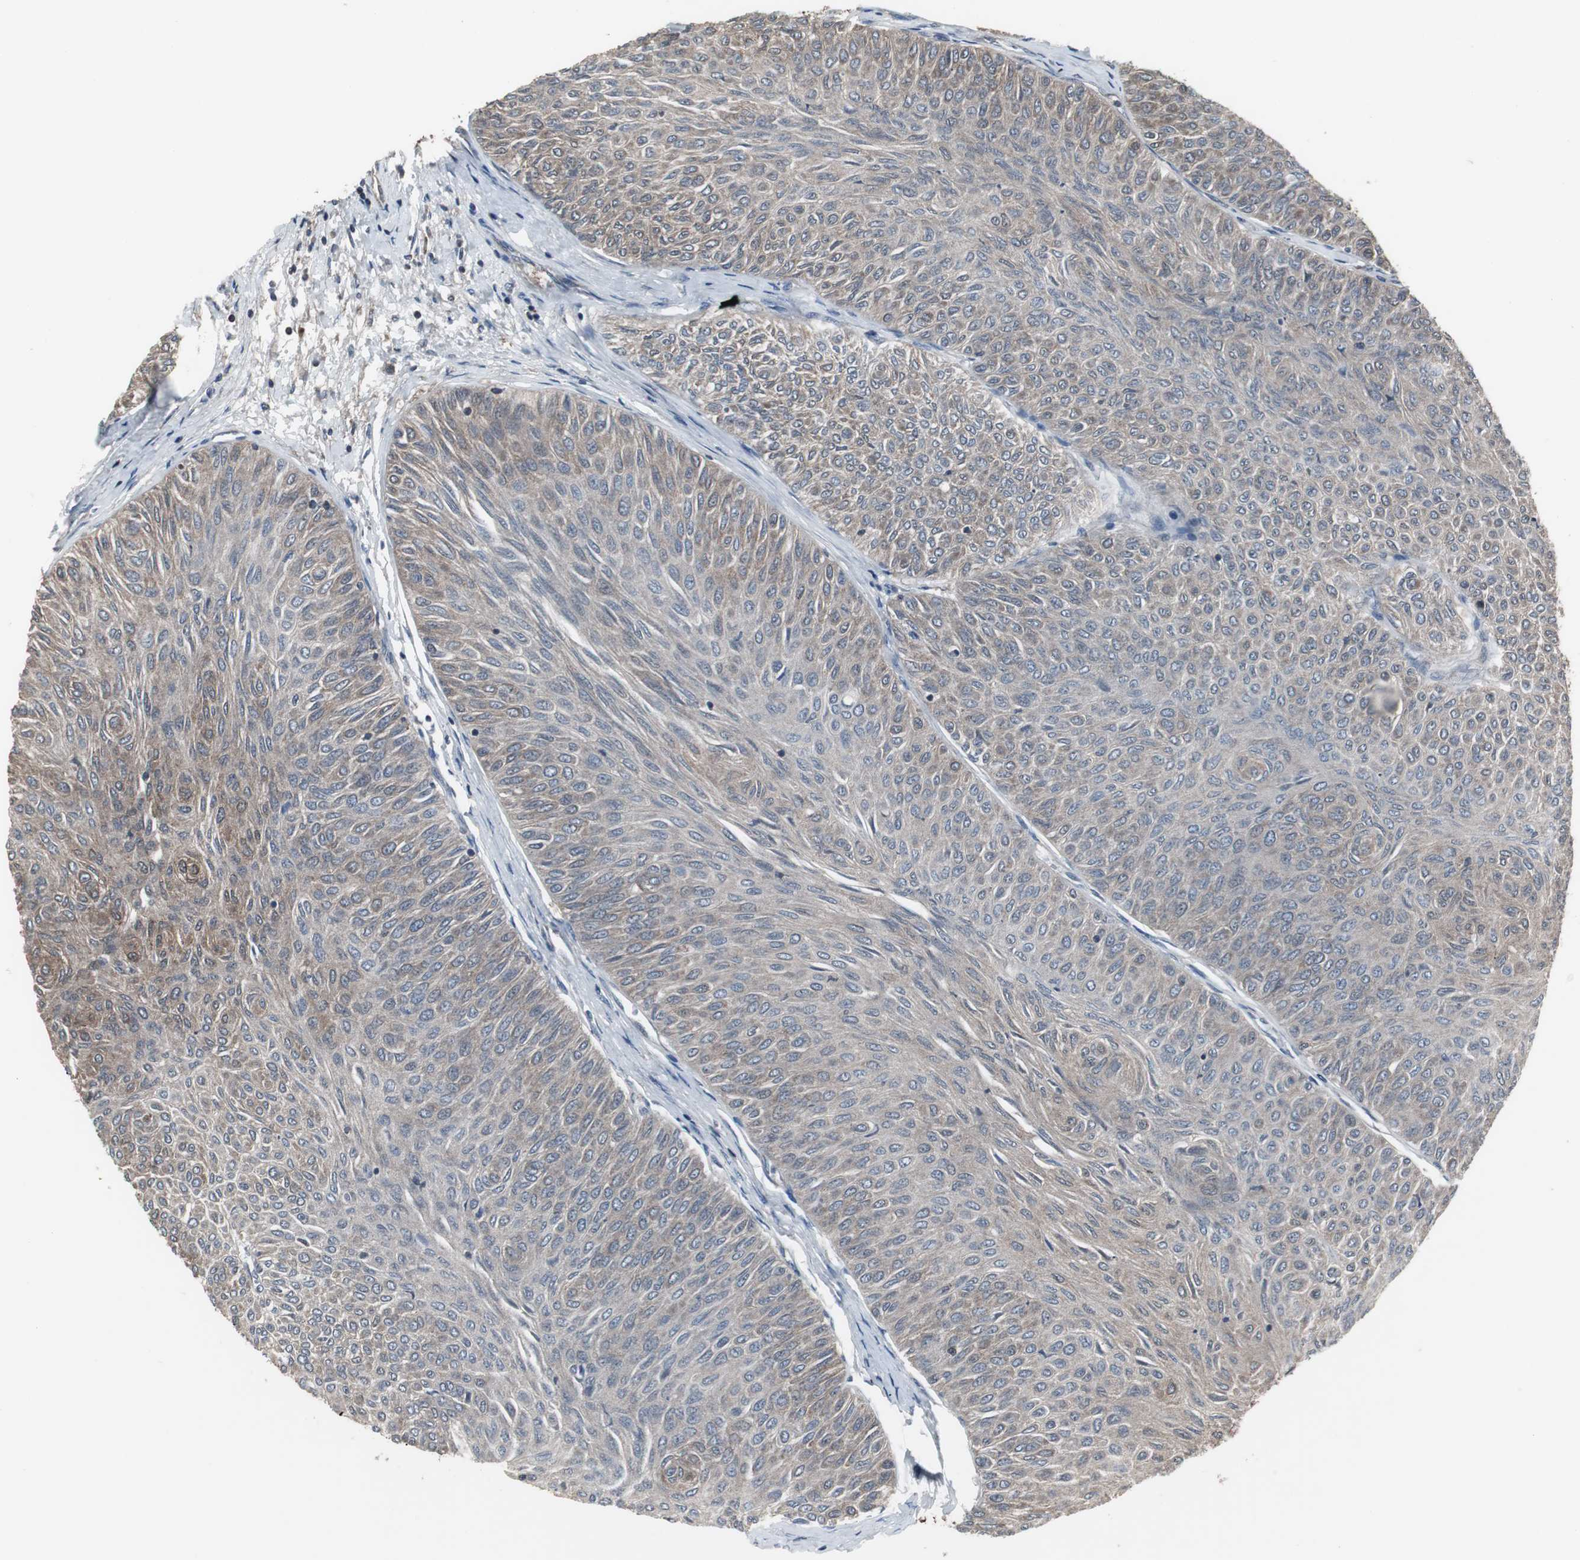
{"staining": {"intensity": "weak", "quantity": ">75%", "location": "cytoplasmic/membranous"}, "tissue": "urothelial cancer", "cell_type": "Tumor cells", "image_type": "cancer", "snomed": [{"axis": "morphology", "description": "Urothelial carcinoma, Low grade"}, {"axis": "topography", "description": "Urinary bladder"}], "caption": "A micrograph of urothelial cancer stained for a protein shows weak cytoplasmic/membranous brown staining in tumor cells. The staining was performed using DAB (3,3'-diaminobenzidine) to visualize the protein expression in brown, while the nuclei were stained in blue with hematoxylin (Magnification: 20x).", "gene": "ZSCAN22", "patient": {"sex": "male", "age": 78}}